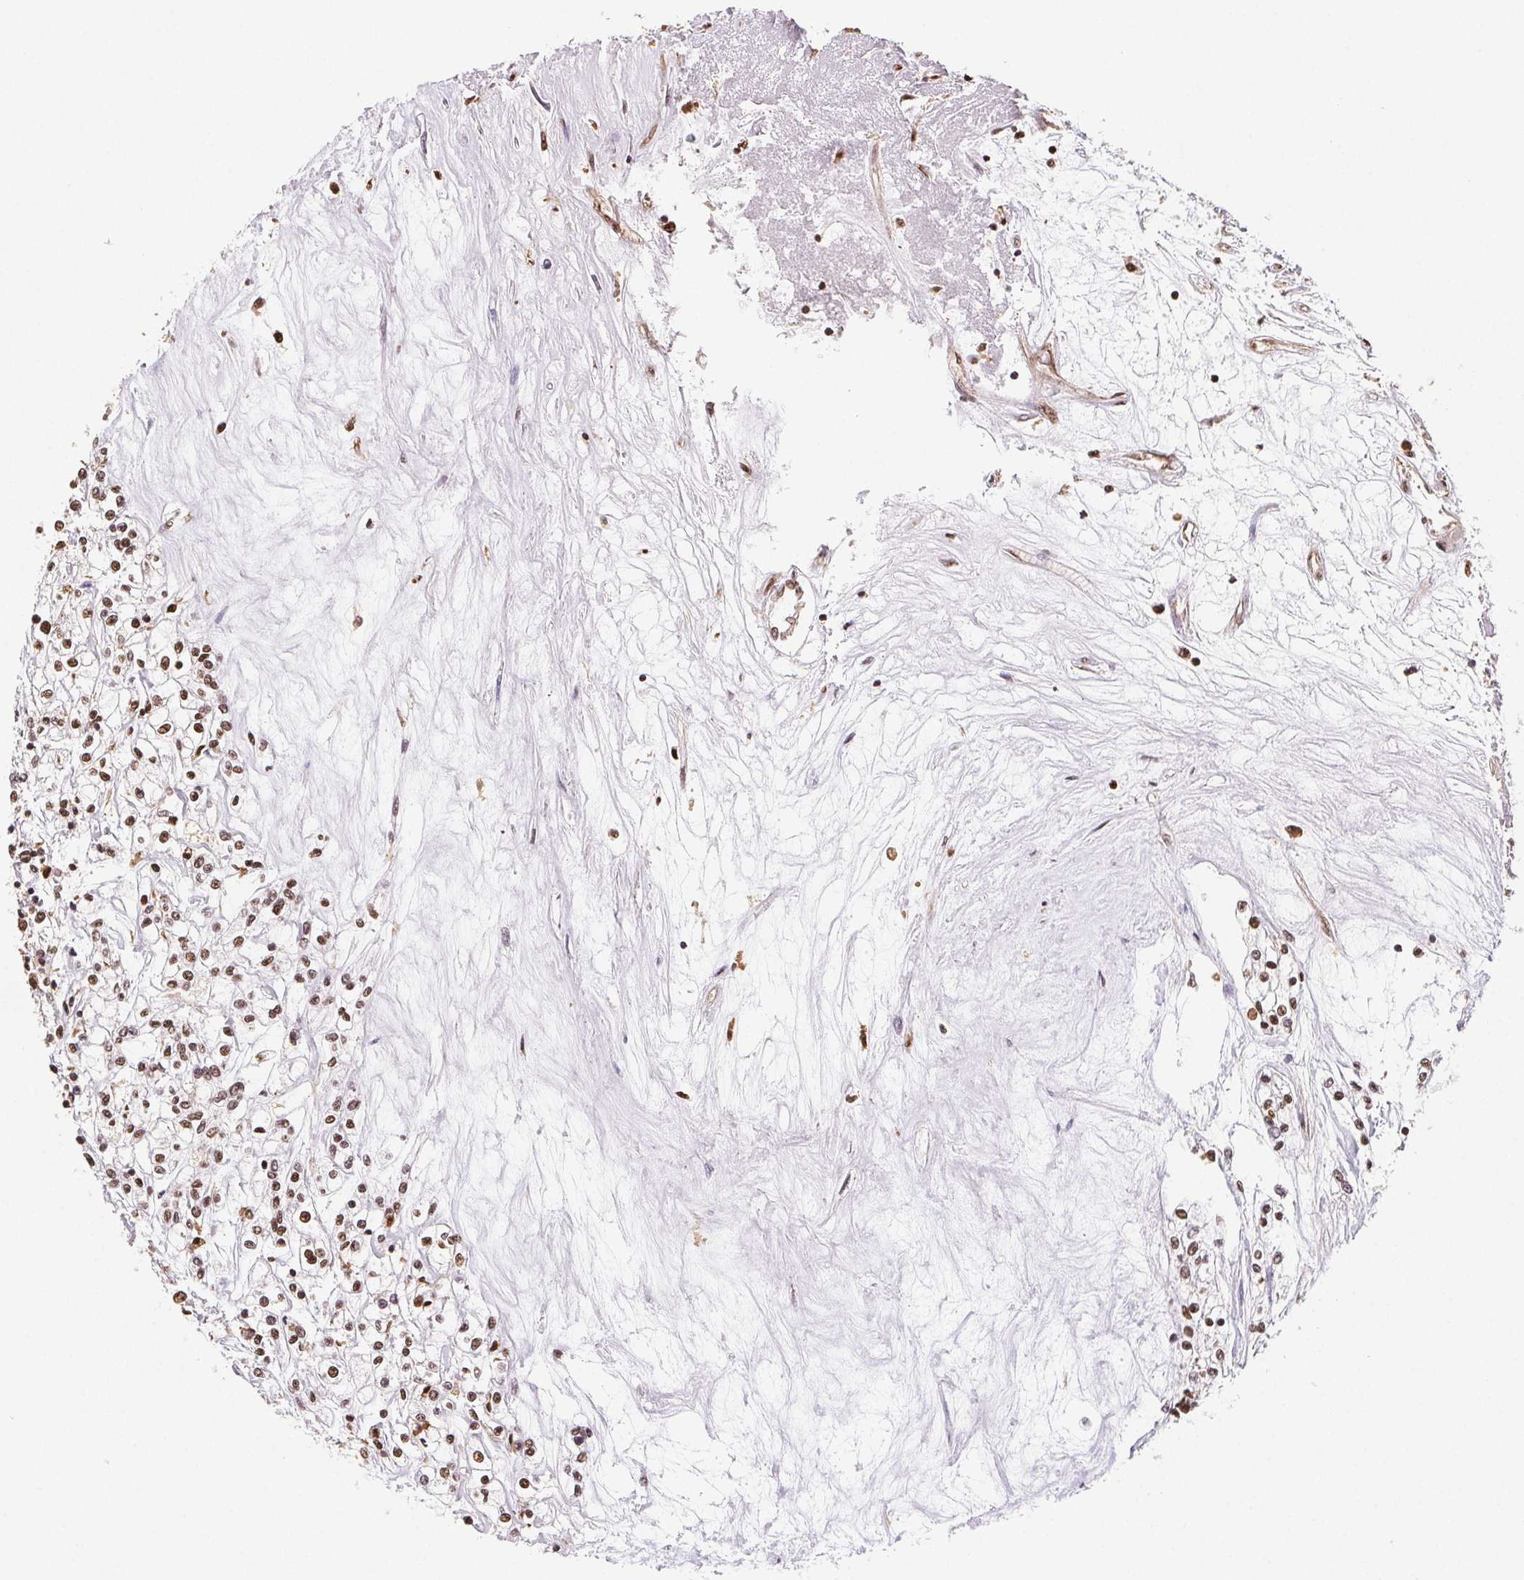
{"staining": {"intensity": "moderate", "quantity": ">75%", "location": "nuclear"}, "tissue": "renal cancer", "cell_type": "Tumor cells", "image_type": "cancer", "snomed": [{"axis": "morphology", "description": "Adenocarcinoma, NOS"}, {"axis": "topography", "description": "Kidney"}], "caption": "Renal cancer (adenocarcinoma) stained with DAB (3,3'-diaminobenzidine) immunohistochemistry displays medium levels of moderate nuclear staining in approximately >75% of tumor cells.", "gene": "SET", "patient": {"sex": "female", "age": 59}}